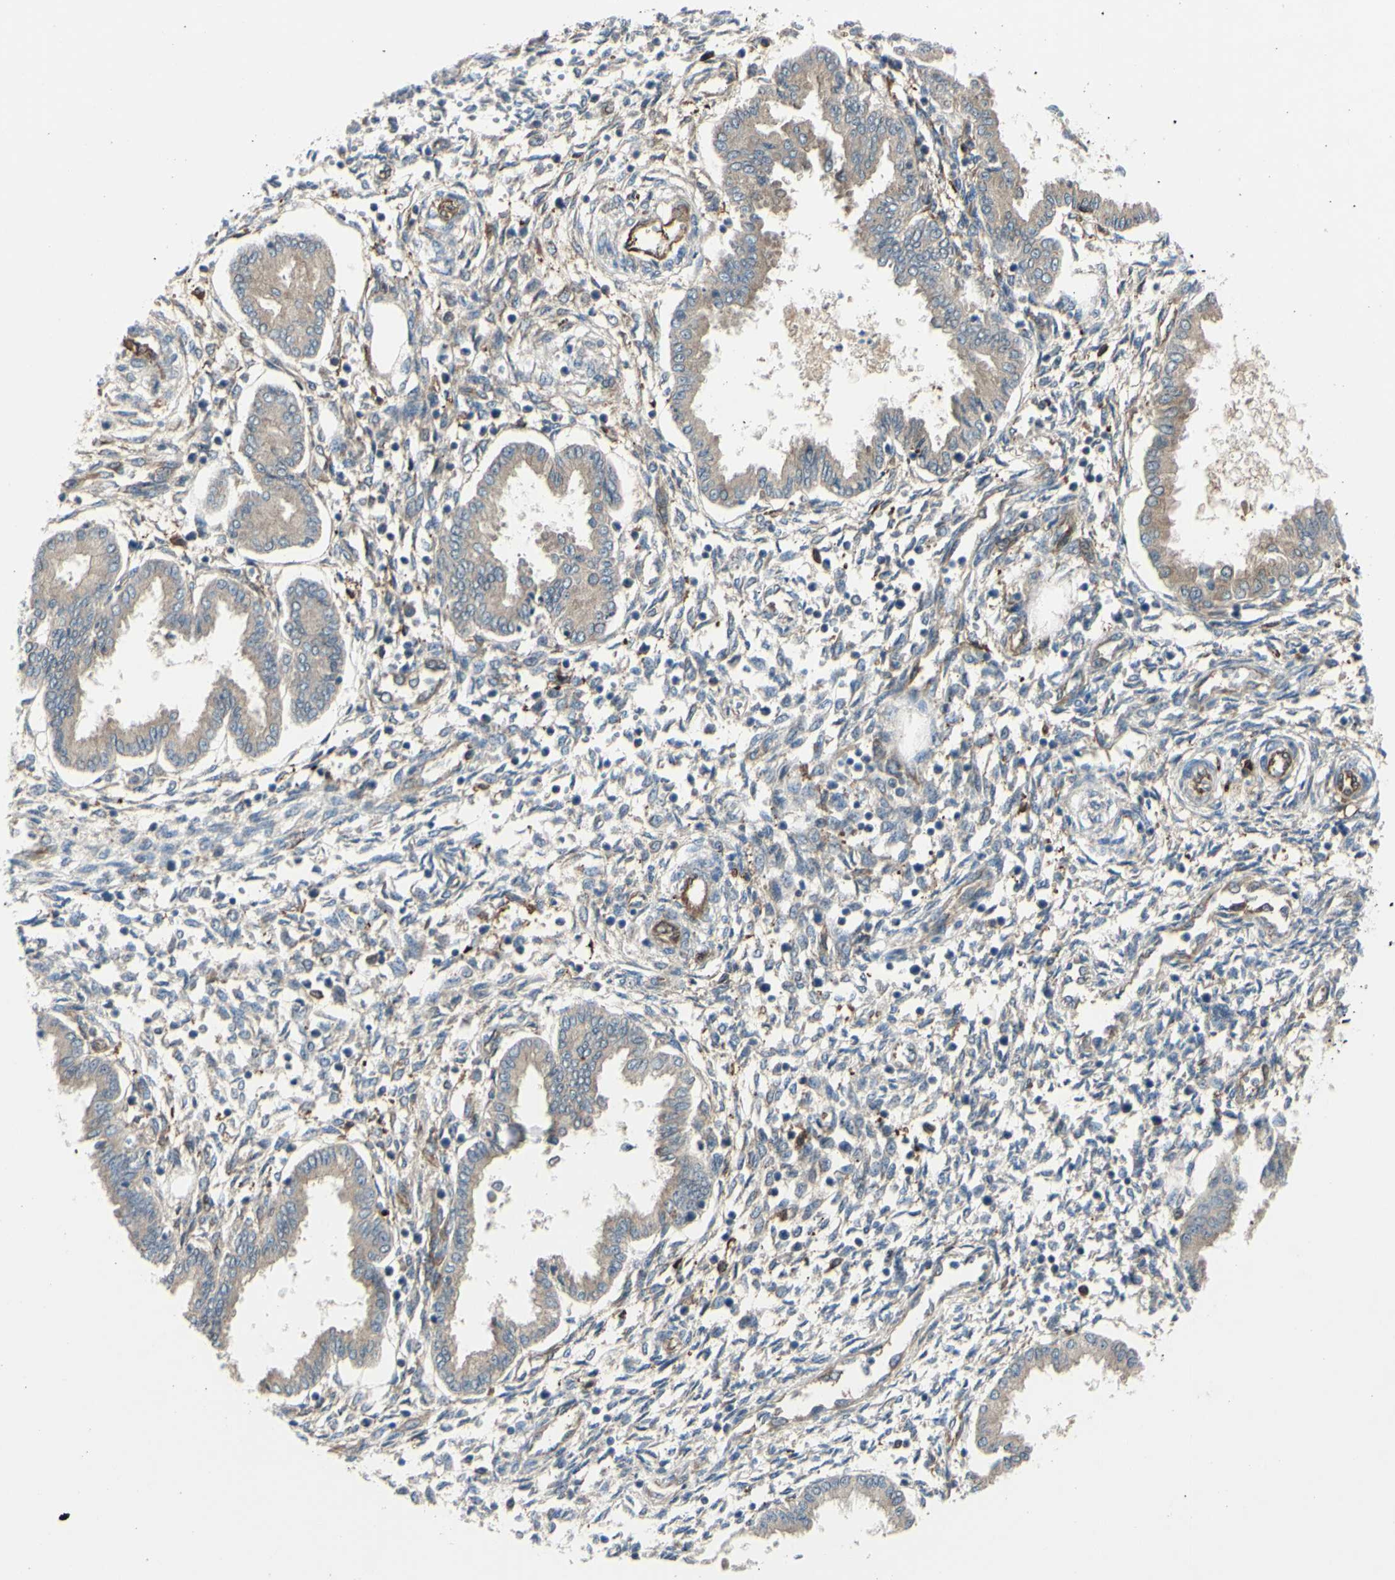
{"staining": {"intensity": "moderate", "quantity": "<25%", "location": "cytoplasmic/membranous"}, "tissue": "endometrium", "cell_type": "Cells in endometrial stroma", "image_type": "normal", "snomed": [{"axis": "morphology", "description": "Normal tissue, NOS"}, {"axis": "topography", "description": "Endometrium"}], "caption": "Immunohistochemistry staining of benign endometrium, which exhibits low levels of moderate cytoplasmic/membranous staining in about <25% of cells in endometrial stroma indicating moderate cytoplasmic/membranous protein expression. The staining was performed using DAB (3,3'-diaminobenzidine) (brown) for protein detection and nuclei were counterstained in hematoxylin (blue).", "gene": "IGSF9B", "patient": {"sex": "female", "age": 33}}